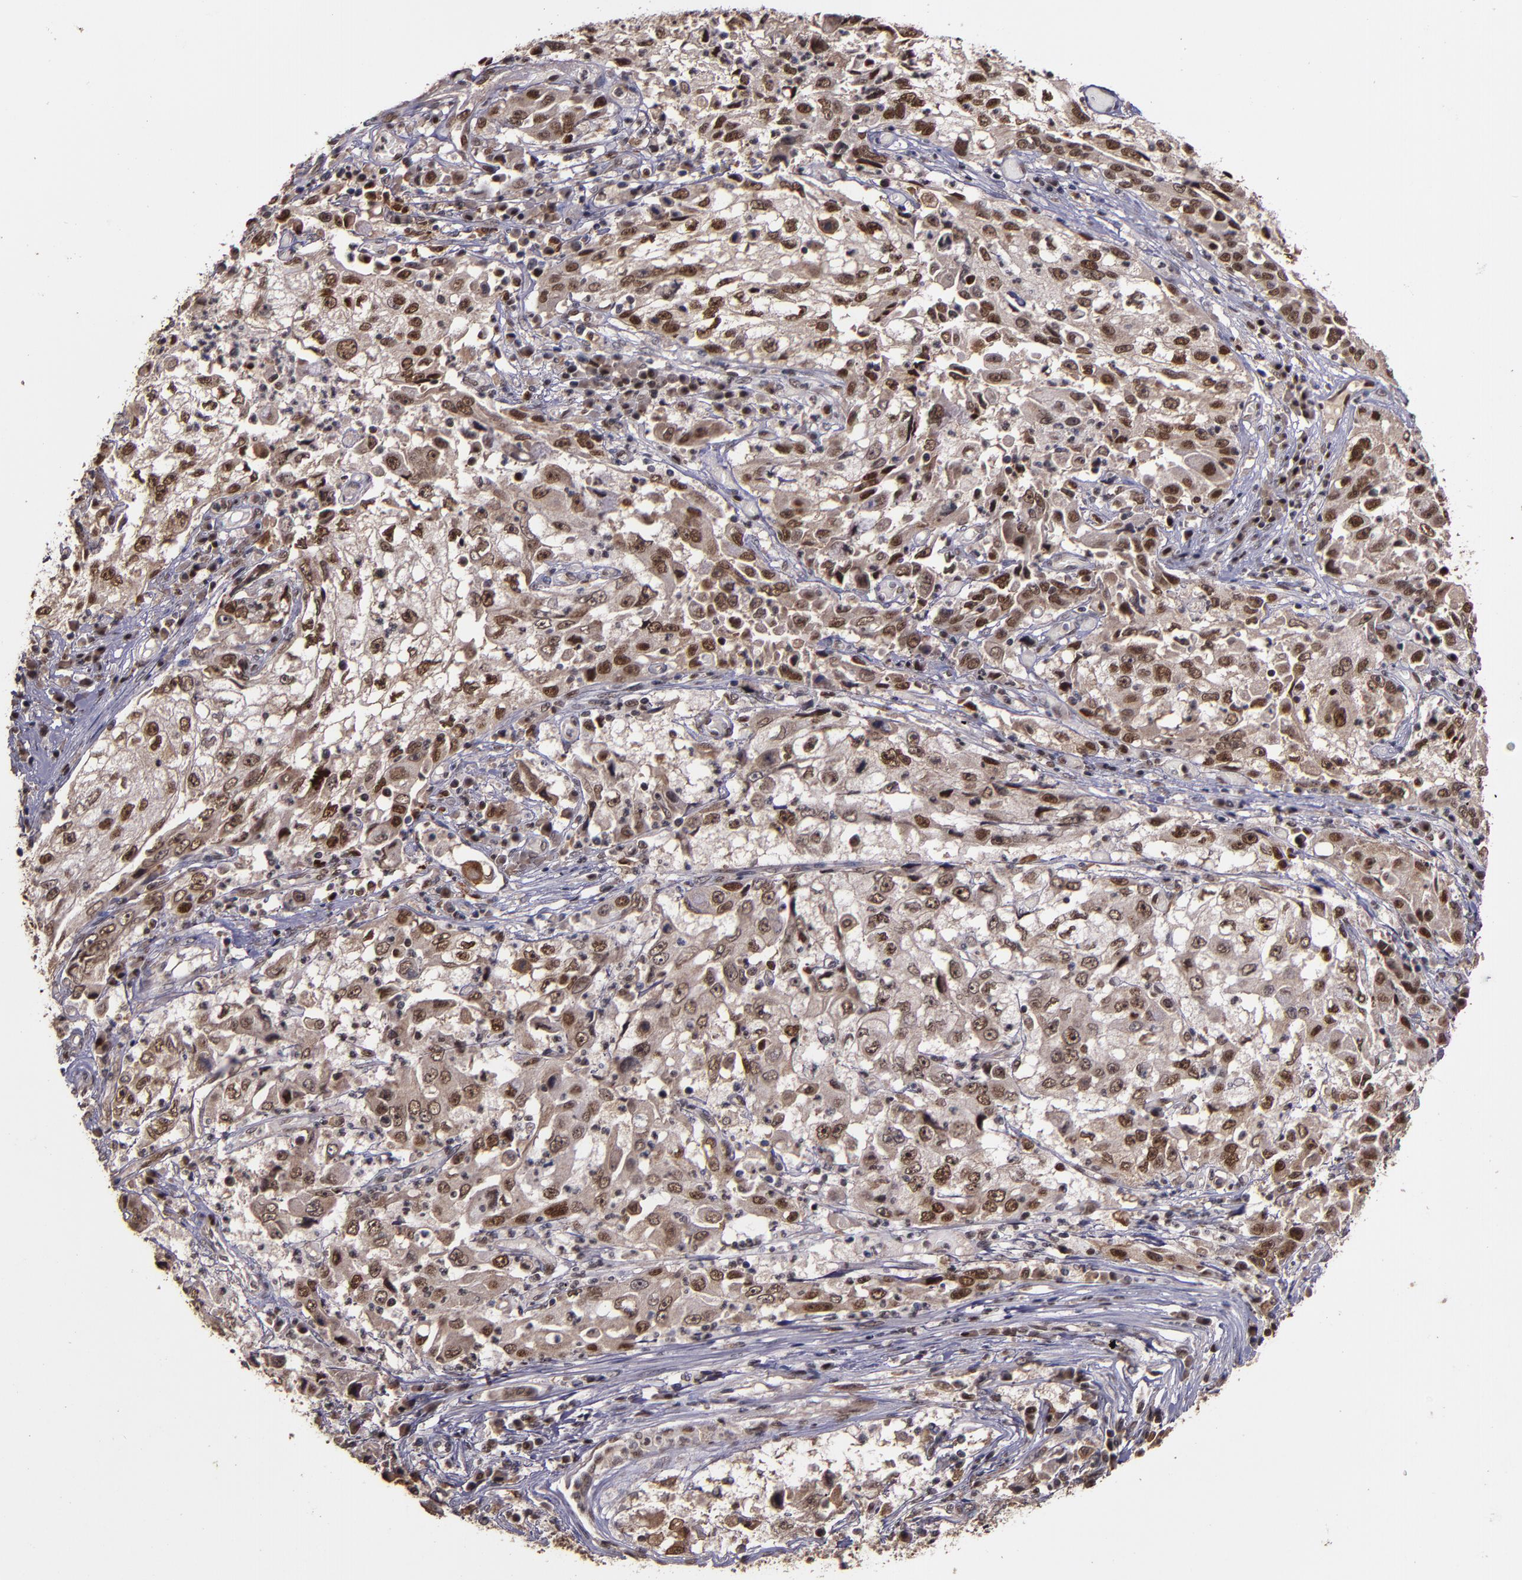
{"staining": {"intensity": "strong", "quantity": ">75%", "location": "nuclear"}, "tissue": "cervical cancer", "cell_type": "Tumor cells", "image_type": "cancer", "snomed": [{"axis": "morphology", "description": "Squamous cell carcinoma, NOS"}, {"axis": "topography", "description": "Cervix"}], "caption": "Tumor cells reveal high levels of strong nuclear expression in approximately >75% of cells in human cervical squamous cell carcinoma. (DAB = brown stain, brightfield microscopy at high magnification).", "gene": "CHEK2", "patient": {"sex": "female", "age": 36}}